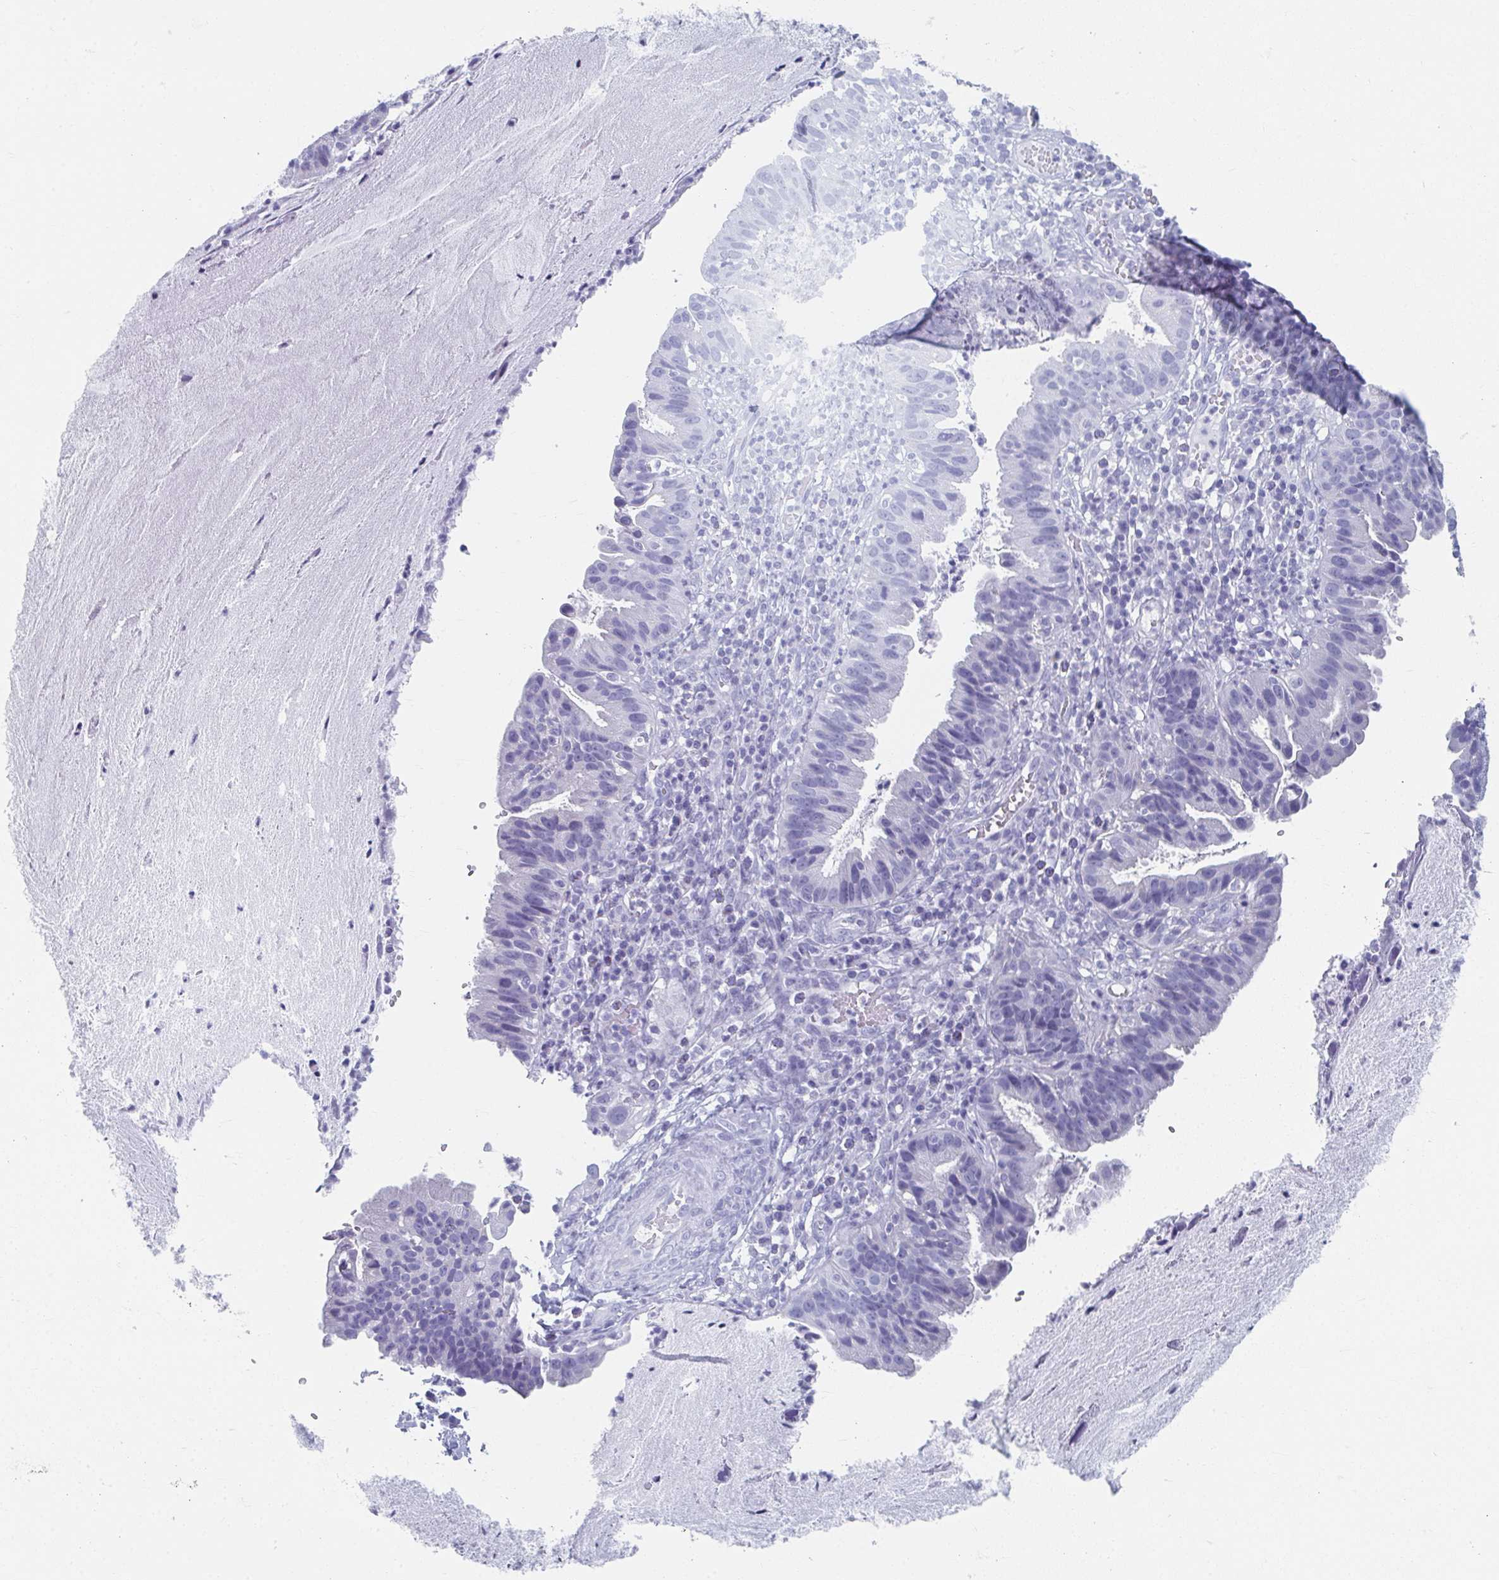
{"staining": {"intensity": "negative", "quantity": "none", "location": "none"}, "tissue": "cervical cancer", "cell_type": "Tumor cells", "image_type": "cancer", "snomed": [{"axis": "morphology", "description": "Adenocarcinoma, NOS"}, {"axis": "topography", "description": "Cervix"}], "caption": "This micrograph is of cervical cancer (adenocarcinoma) stained with immunohistochemistry to label a protein in brown with the nuclei are counter-stained blue. There is no expression in tumor cells.", "gene": "GHRL", "patient": {"sex": "female", "age": 34}}